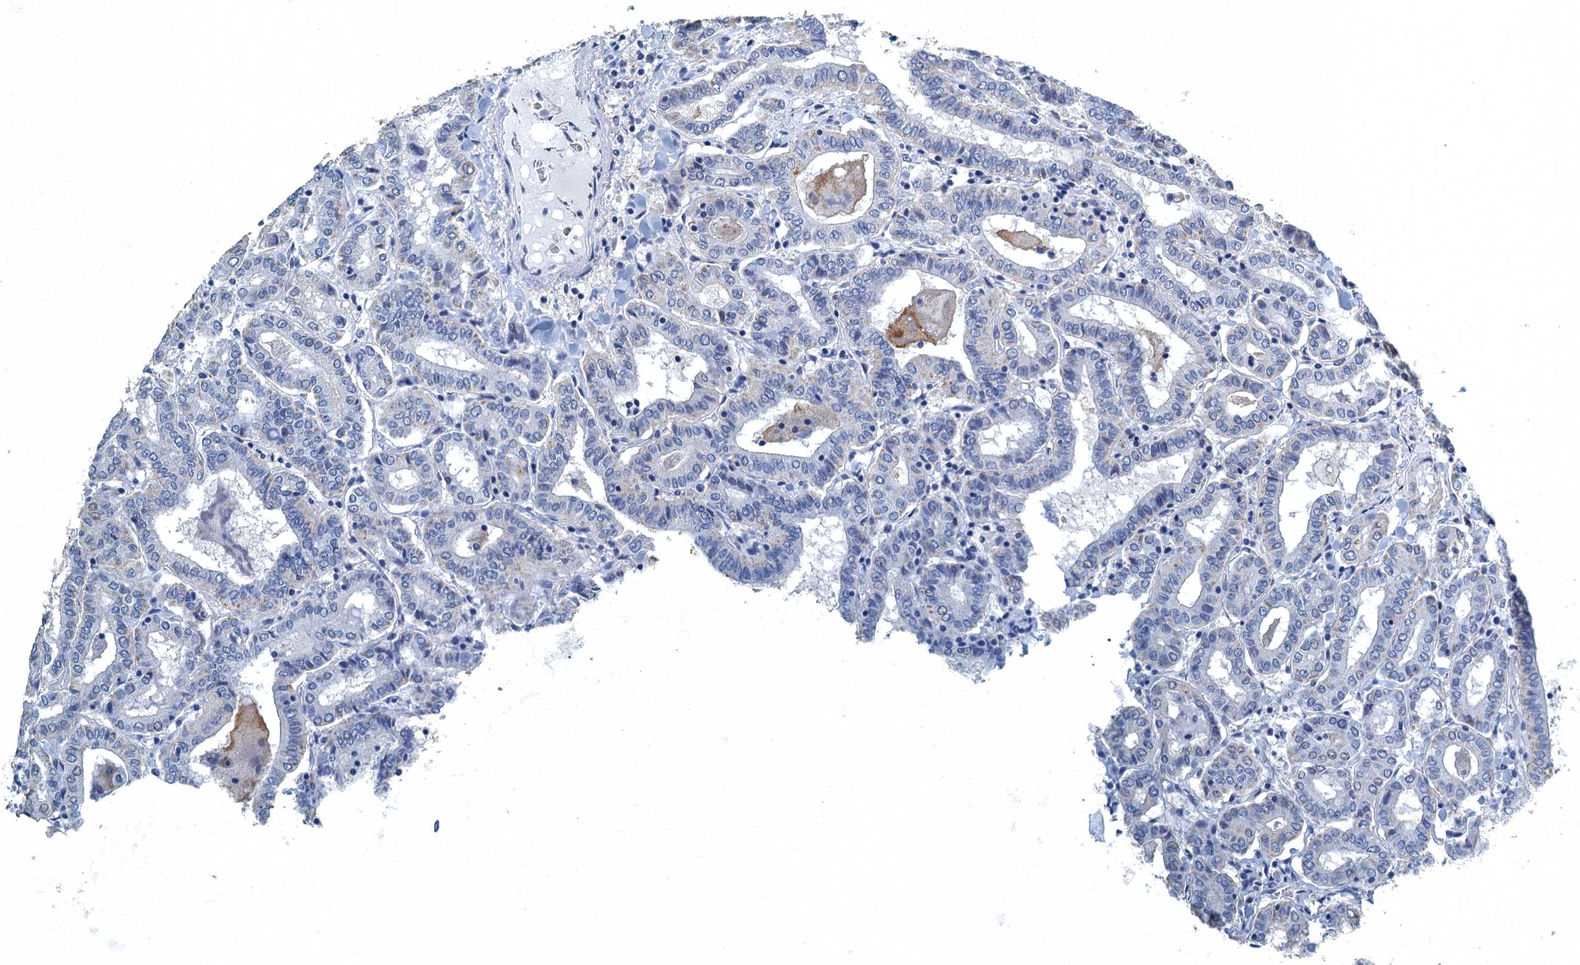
{"staining": {"intensity": "negative", "quantity": "none", "location": "none"}, "tissue": "thyroid cancer", "cell_type": "Tumor cells", "image_type": "cancer", "snomed": [{"axis": "morphology", "description": "Papillary adenocarcinoma, NOS"}, {"axis": "topography", "description": "Thyroid gland"}], "caption": "Tumor cells are negative for protein expression in human thyroid papillary adenocarcinoma.", "gene": "GADL1", "patient": {"sex": "female", "age": 72}}